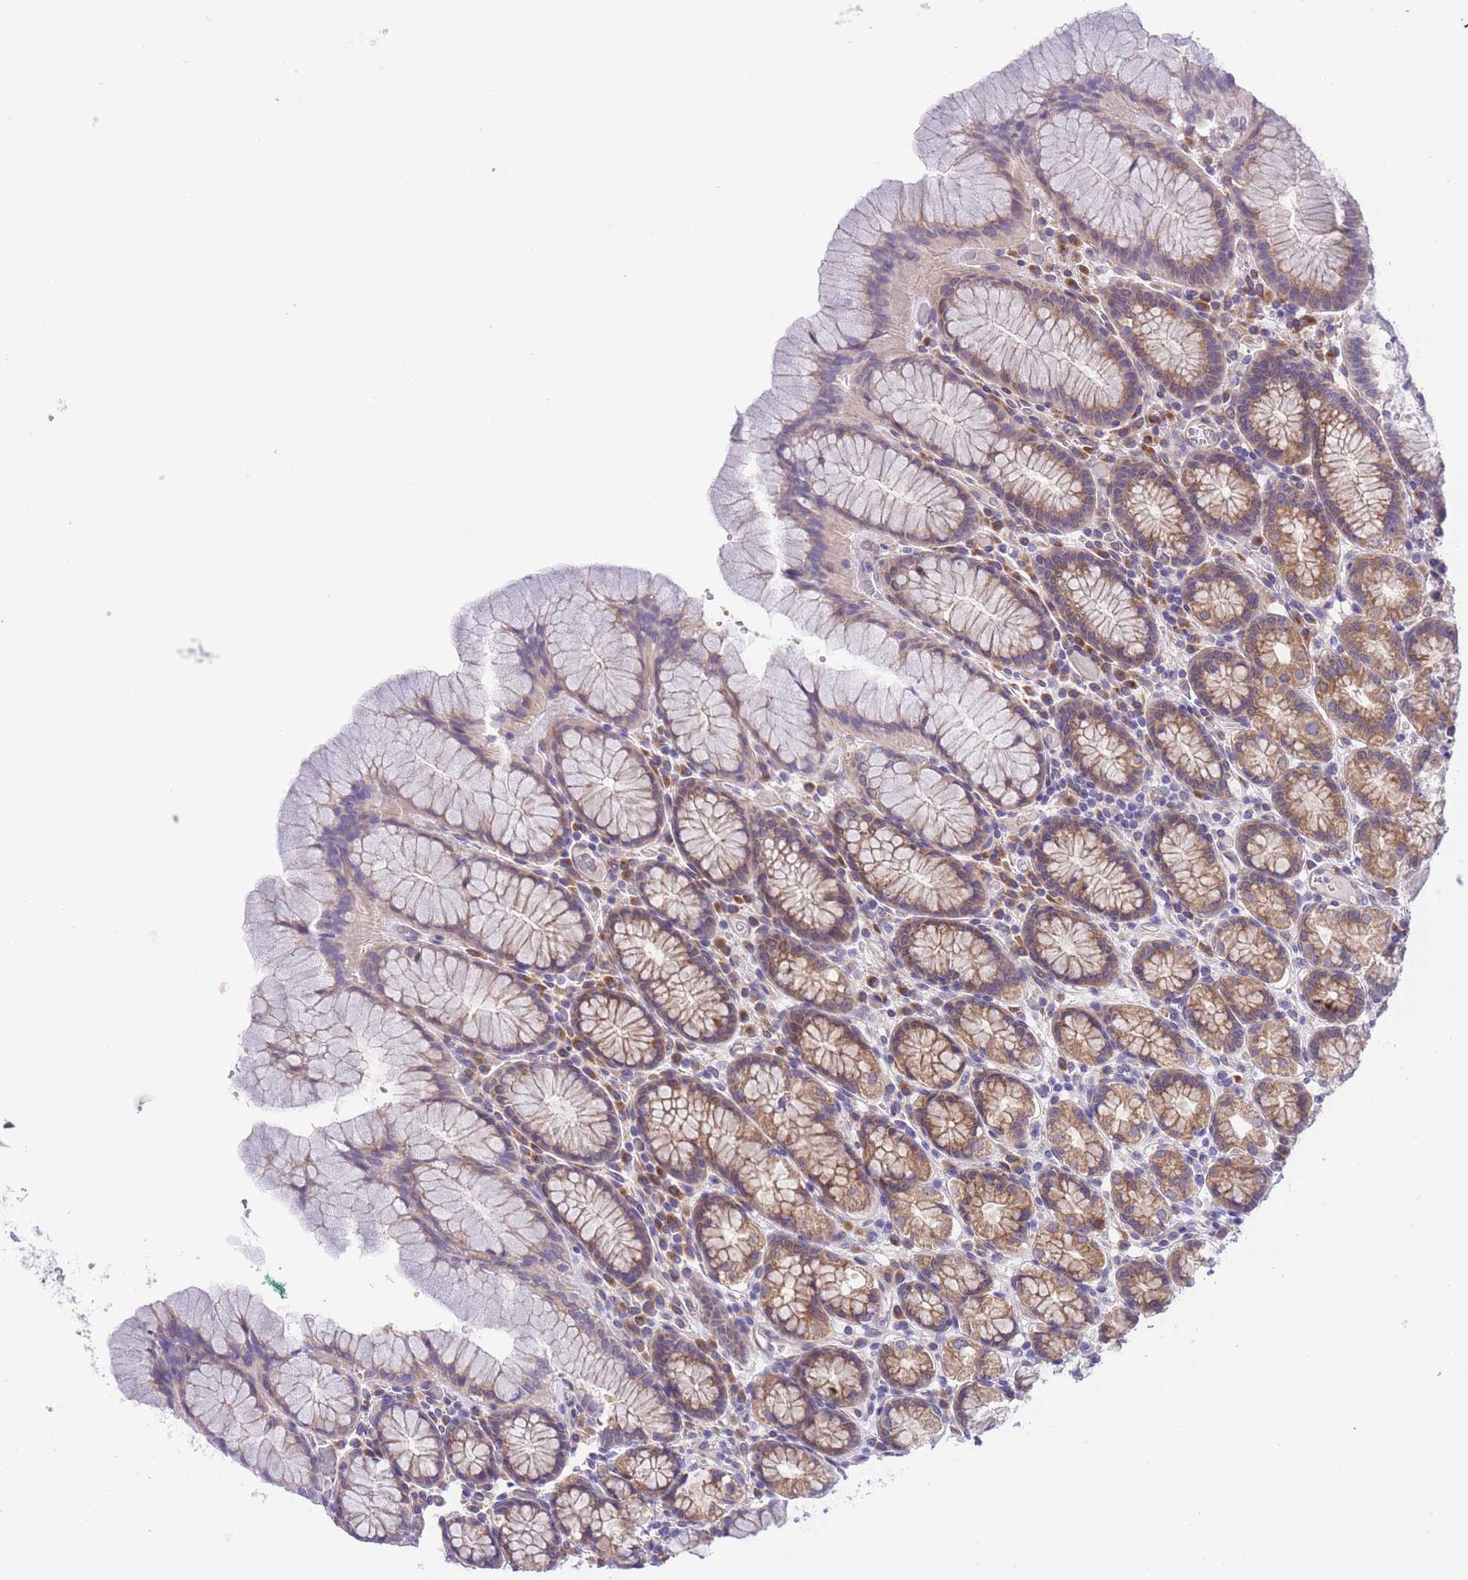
{"staining": {"intensity": "moderate", "quantity": ">75%", "location": "cytoplasmic/membranous"}, "tissue": "stomach", "cell_type": "Glandular cells", "image_type": "normal", "snomed": [{"axis": "morphology", "description": "Normal tissue, NOS"}, {"axis": "topography", "description": "Stomach, upper"}, {"axis": "topography", "description": "Stomach"}], "caption": "Protein expression by immunohistochemistry reveals moderate cytoplasmic/membranous expression in approximately >75% of glandular cells in normal stomach.", "gene": "WWOX", "patient": {"sex": "male", "age": 62}}